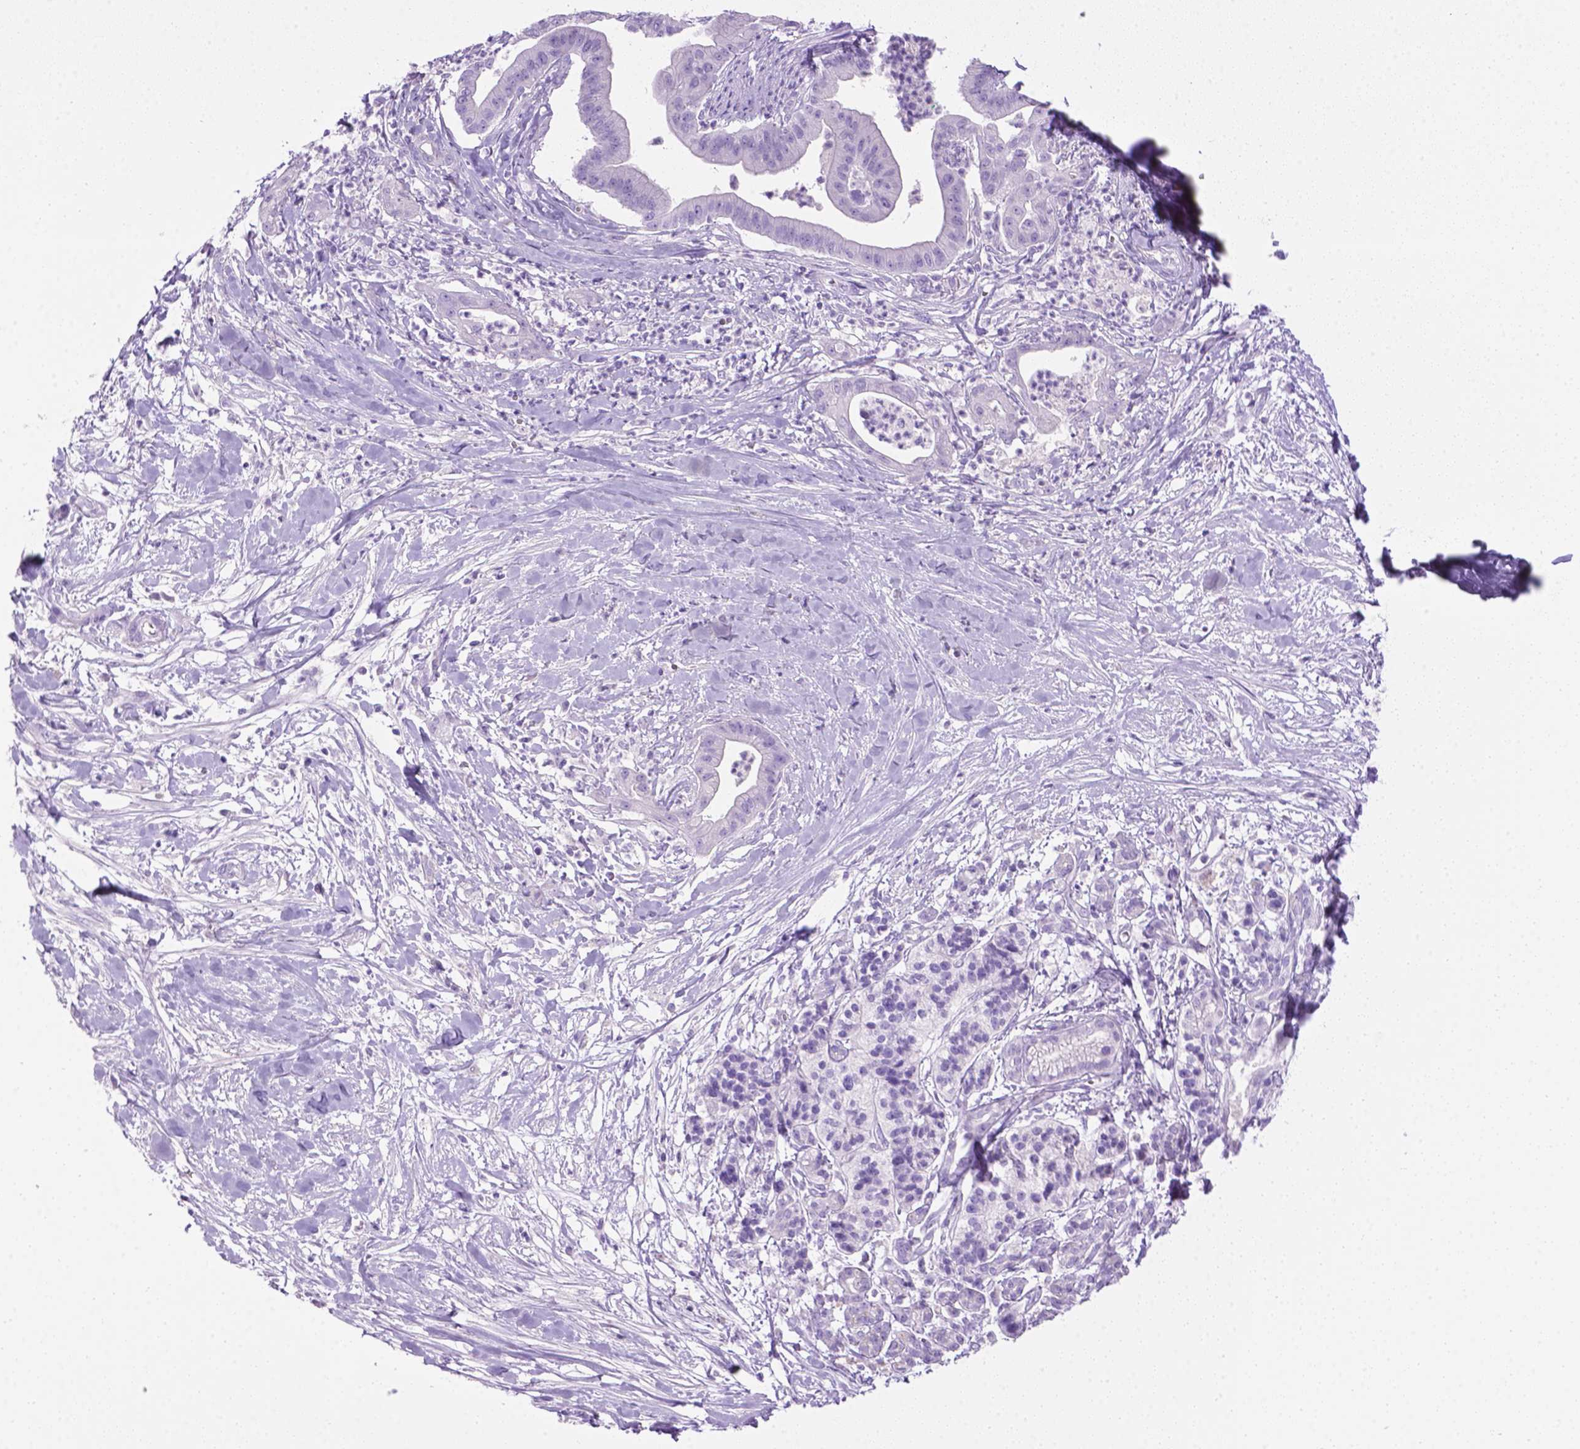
{"staining": {"intensity": "negative", "quantity": "none", "location": "none"}, "tissue": "pancreatic cancer", "cell_type": "Tumor cells", "image_type": "cancer", "snomed": [{"axis": "morphology", "description": "Normal tissue, NOS"}, {"axis": "morphology", "description": "Adenocarcinoma, NOS"}, {"axis": "topography", "description": "Lymph node"}, {"axis": "topography", "description": "Pancreas"}], "caption": "Histopathology image shows no significant protein positivity in tumor cells of adenocarcinoma (pancreatic).", "gene": "LELP1", "patient": {"sex": "female", "age": 58}}